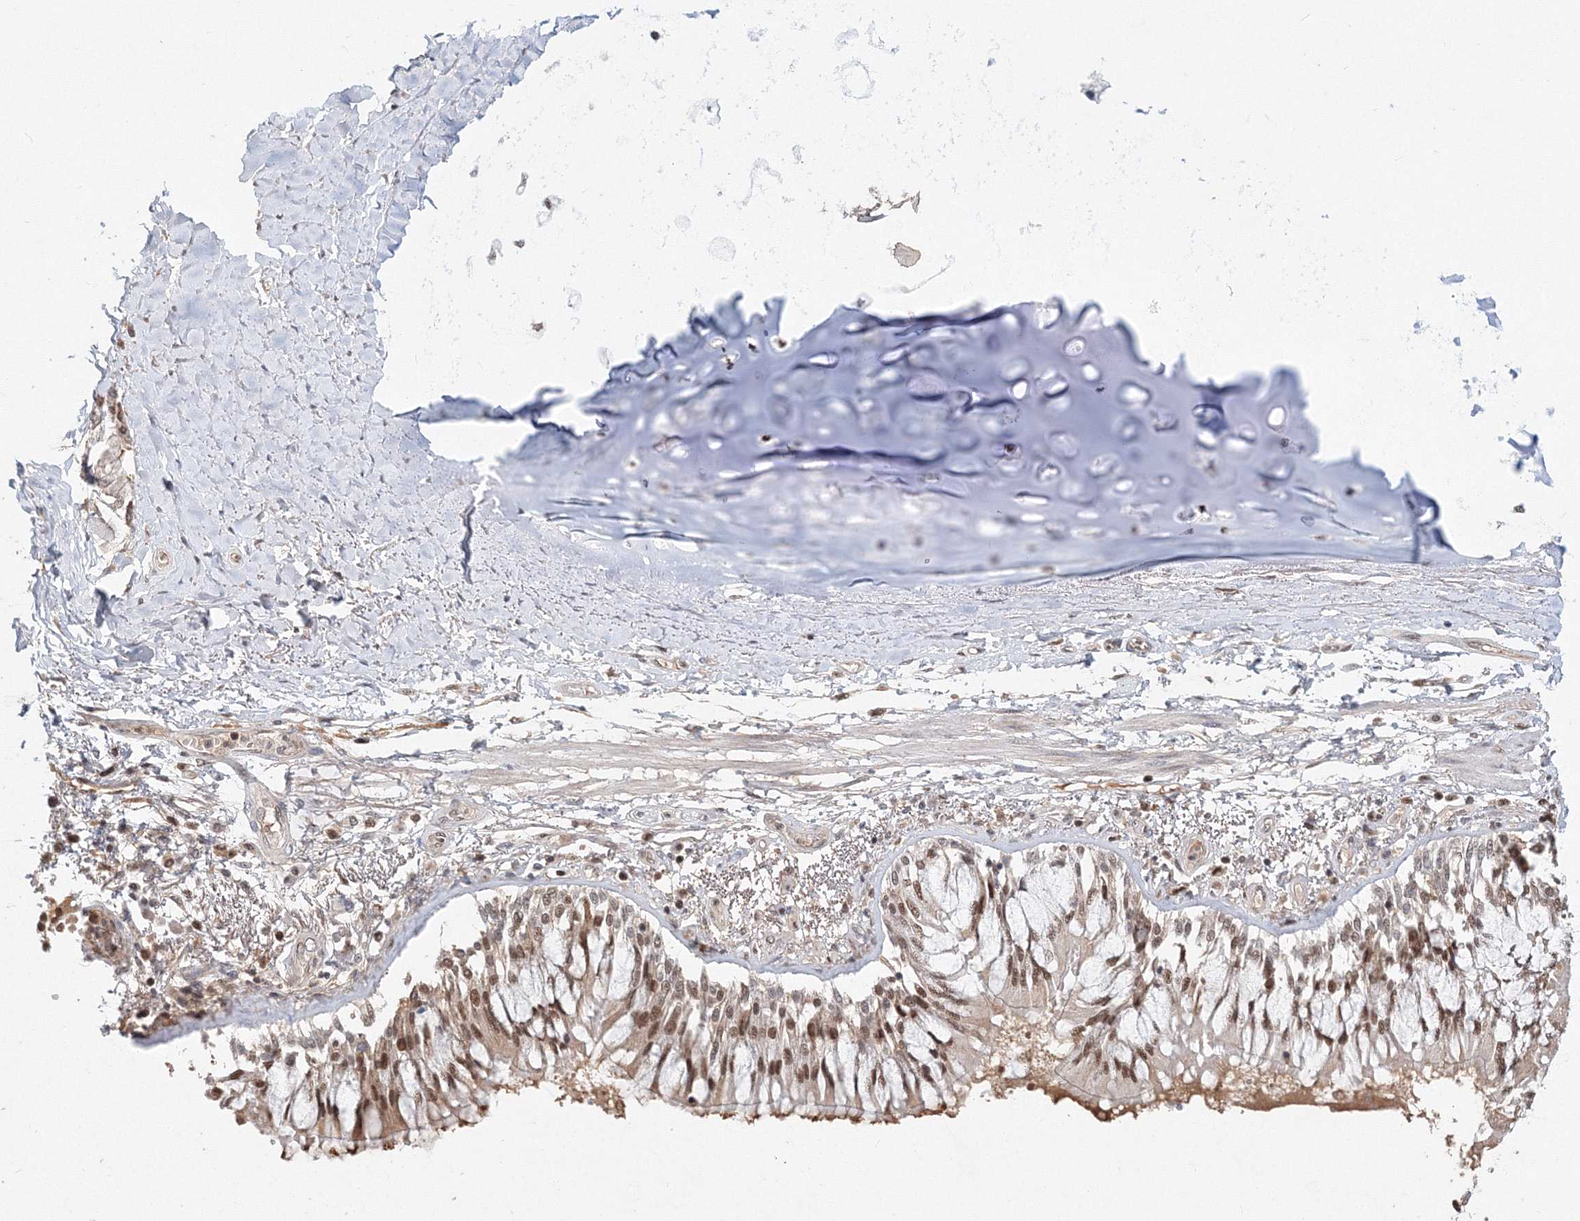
{"staining": {"intensity": "moderate", "quantity": "25%-75%", "location": "nuclear"}, "tissue": "adipose tissue", "cell_type": "Adipocytes", "image_type": "normal", "snomed": [{"axis": "morphology", "description": "Normal tissue, NOS"}, {"axis": "topography", "description": "Cartilage tissue"}, {"axis": "topography", "description": "Bronchus"}, {"axis": "topography", "description": "Lung"}, {"axis": "topography", "description": "Peripheral nerve tissue"}], "caption": "This micrograph exhibits benign adipose tissue stained with immunohistochemistry (IHC) to label a protein in brown. The nuclear of adipocytes show moderate positivity for the protein. Nuclei are counter-stained blue.", "gene": "IWS1", "patient": {"sex": "female", "age": 49}}